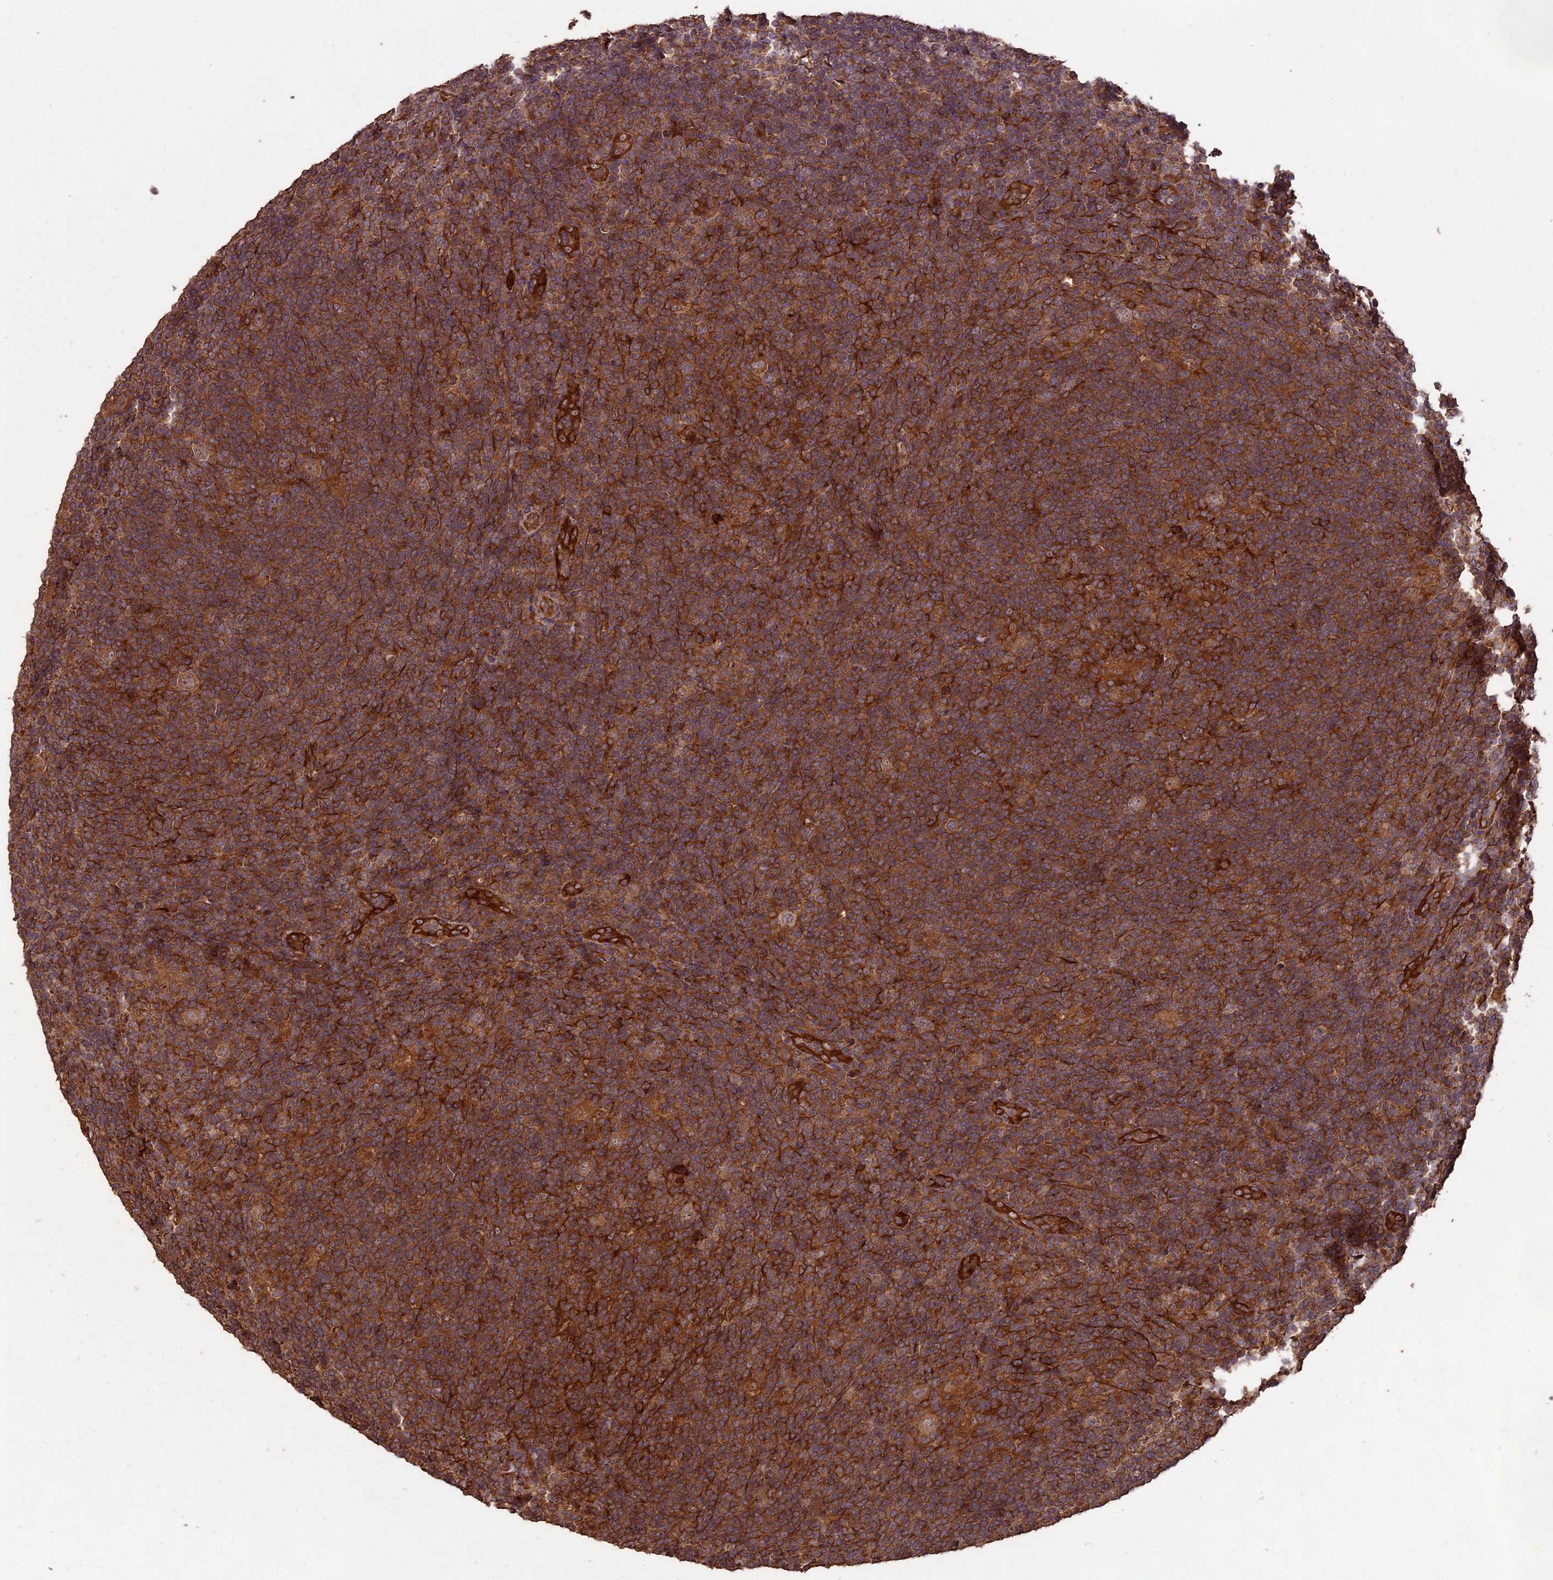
{"staining": {"intensity": "moderate", "quantity": ">75%", "location": "cytoplasmic/membranous"}, "tissue": "lymphoma", "cell_type": "Tumor cells", "image_type": "cancer", "snomed": [{"axis": "morphology", "description": "Hodgkin's disease, NOS"}, {"axis": "topography", "description": "Lymph node"}], "caption": "IHC staining of lymphoma, which reveals medium levels of moderate cytoplasmic/membranous expression in about >75% of tumor cells indicating moderate cytoplasmic/membranous protein positivity. The staining was performed using DAB (brown) for protein detection and nuclei were counterstained in hematoxylin (blue).", "gene": "TTLL10", "patient": {"sex": "female", "age": 57}}